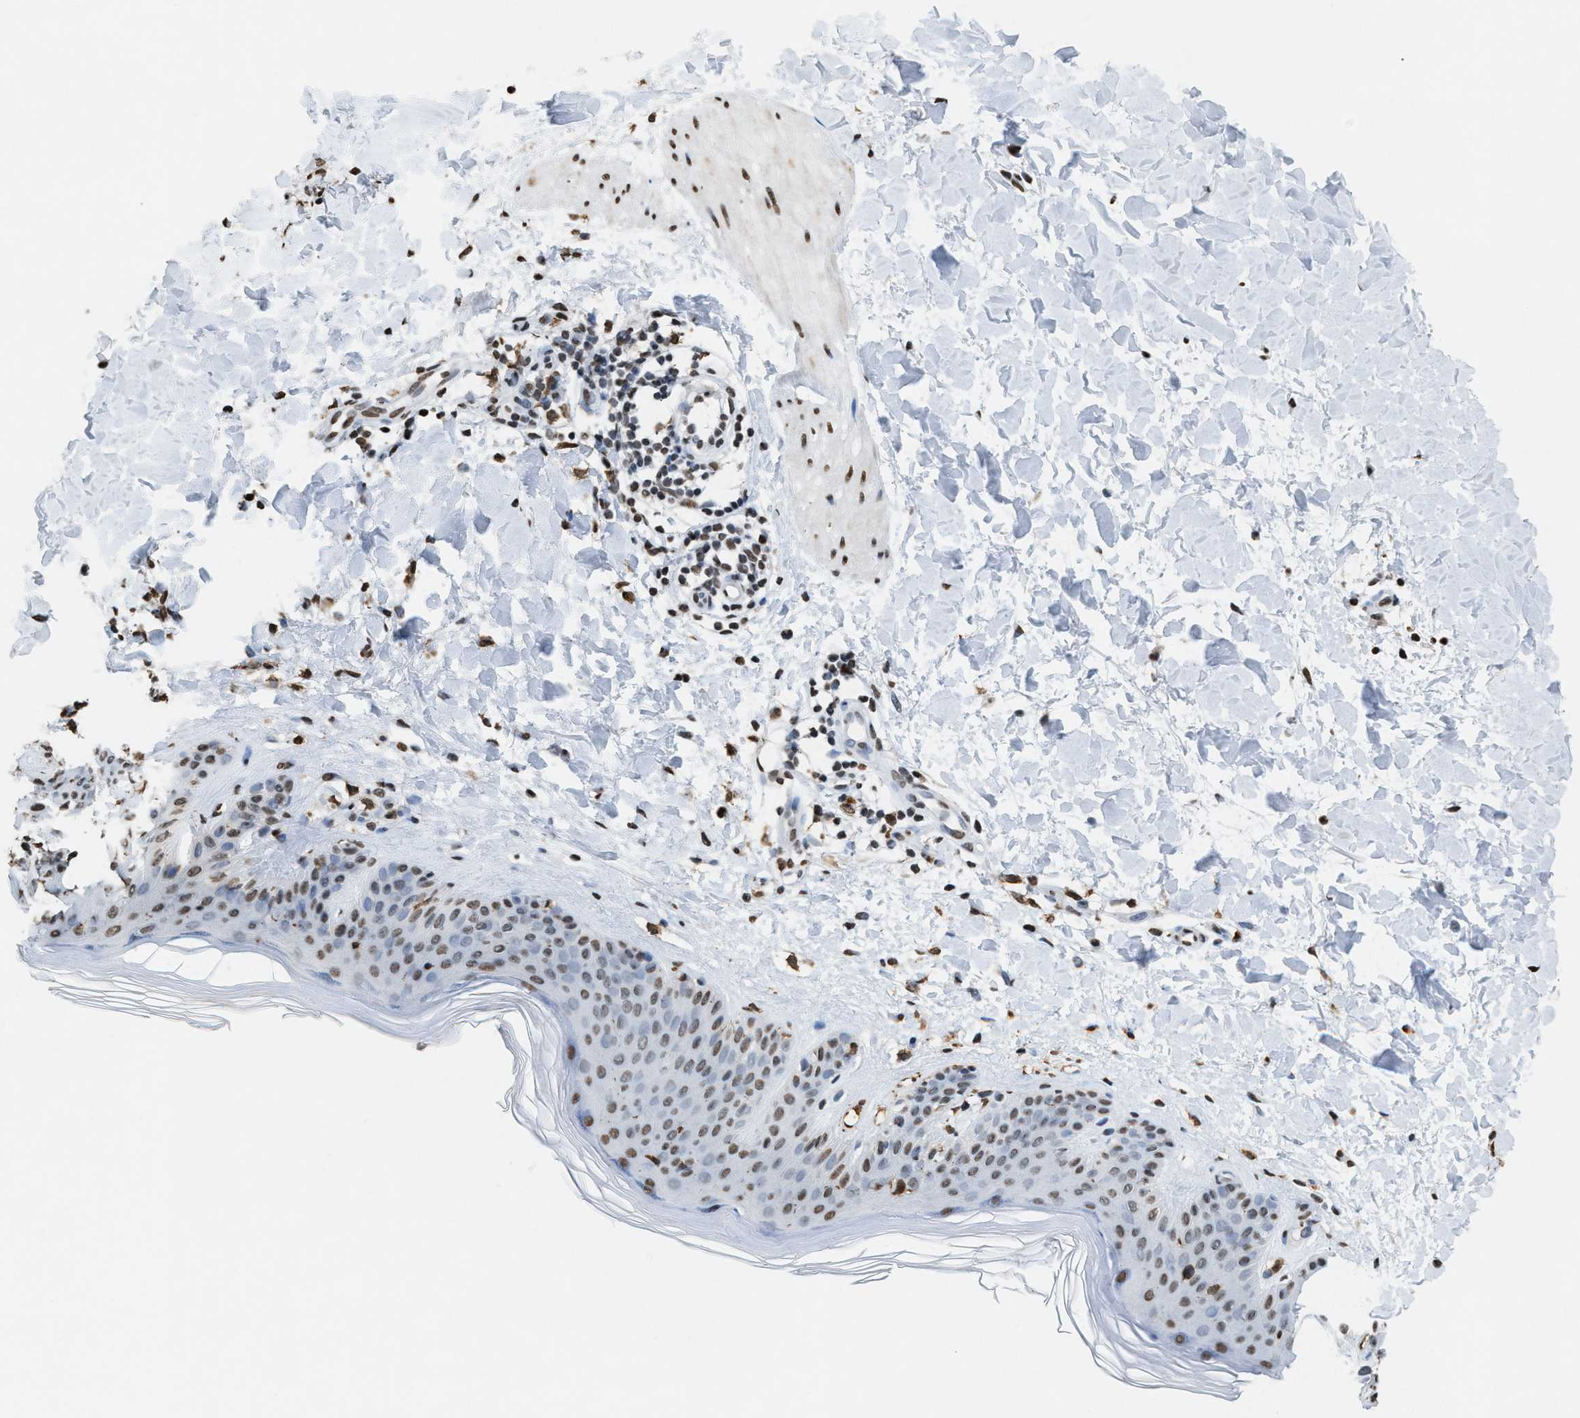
{"staining": {"intensity": "moderate", "quantity": ">75%", "location": "cytoplasmic/membranous,nuclear"}, "tissue": "skin", "cell_type": "Fibroblasts", "image_type": "normal", "snomed": [{"axis": "morphology", "description": "Normal tissue, NOS"}, {"axis": "morphology", "description": "Malignant melanoma, Metastatic site"}, {"axis": "topography", "description": "Skin"}], "caption": "Skin stained for a protein (brown) shows moderate cytoplasmic/membranous,nuclear positive positivity in approximately >75% of fibroblasts.", "gene": "NUP88", "patient": {"sex": "male", "age": 41}}